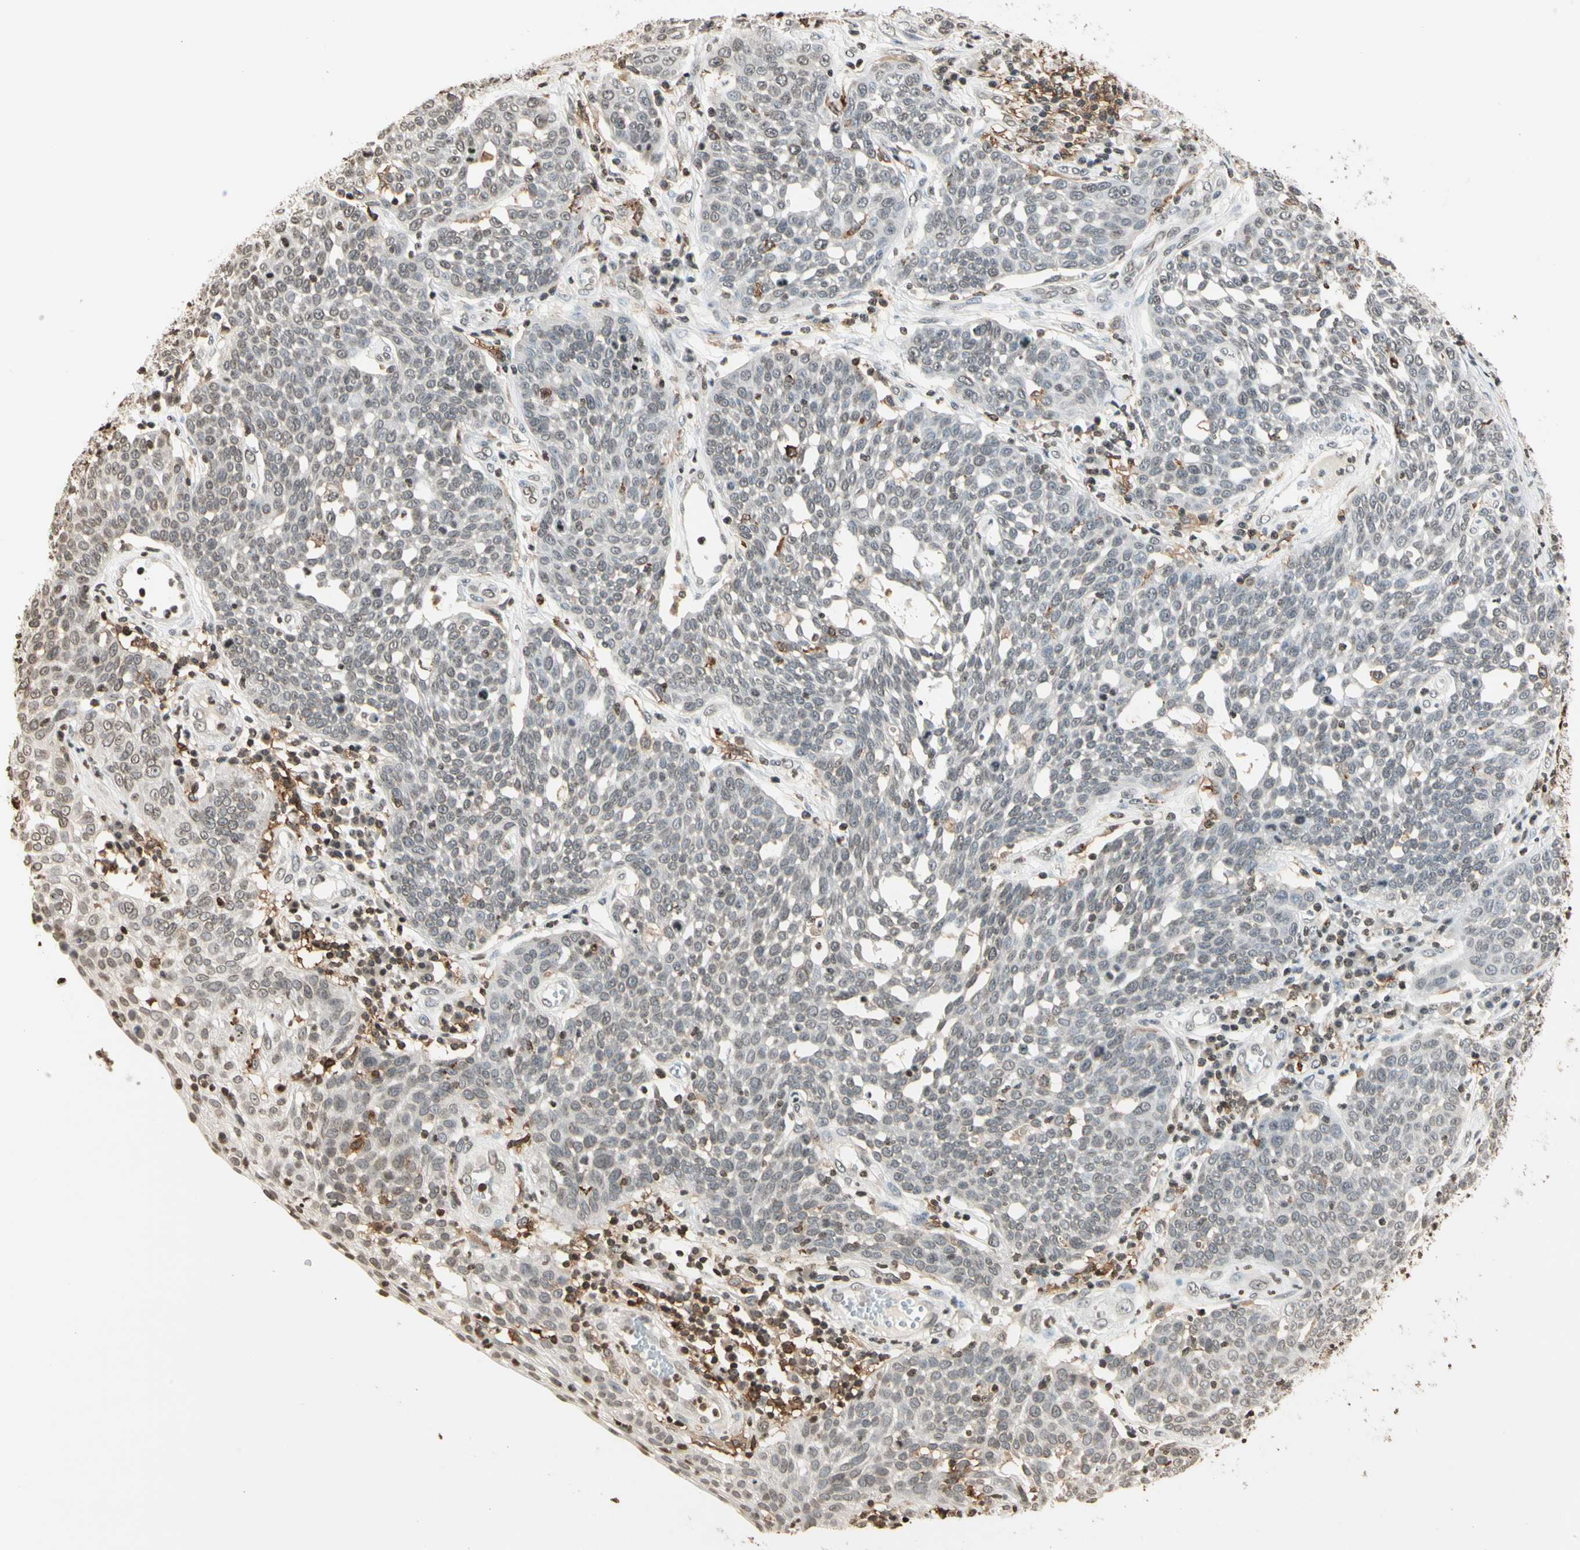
{"staining": {"intensity": "weak", "quantity": "<25%", "location": "nuclear"}, "tissue": "cervical cancer", "cell_type": "Tumor cells", "image_type": "cancer", "snomed": [{"axis": "morphology", "description": "Squamous cell carcinoma, NOS"}, {"axis": "topography", "description": "Cervix"}], "caption": "Immunohistochemistry (IHC) image of cervical cancer stained for a protein (brown), which shows no positivity in tumor cells.", "gene": "FER", "patient": {"sex": "female", "age": 34}}